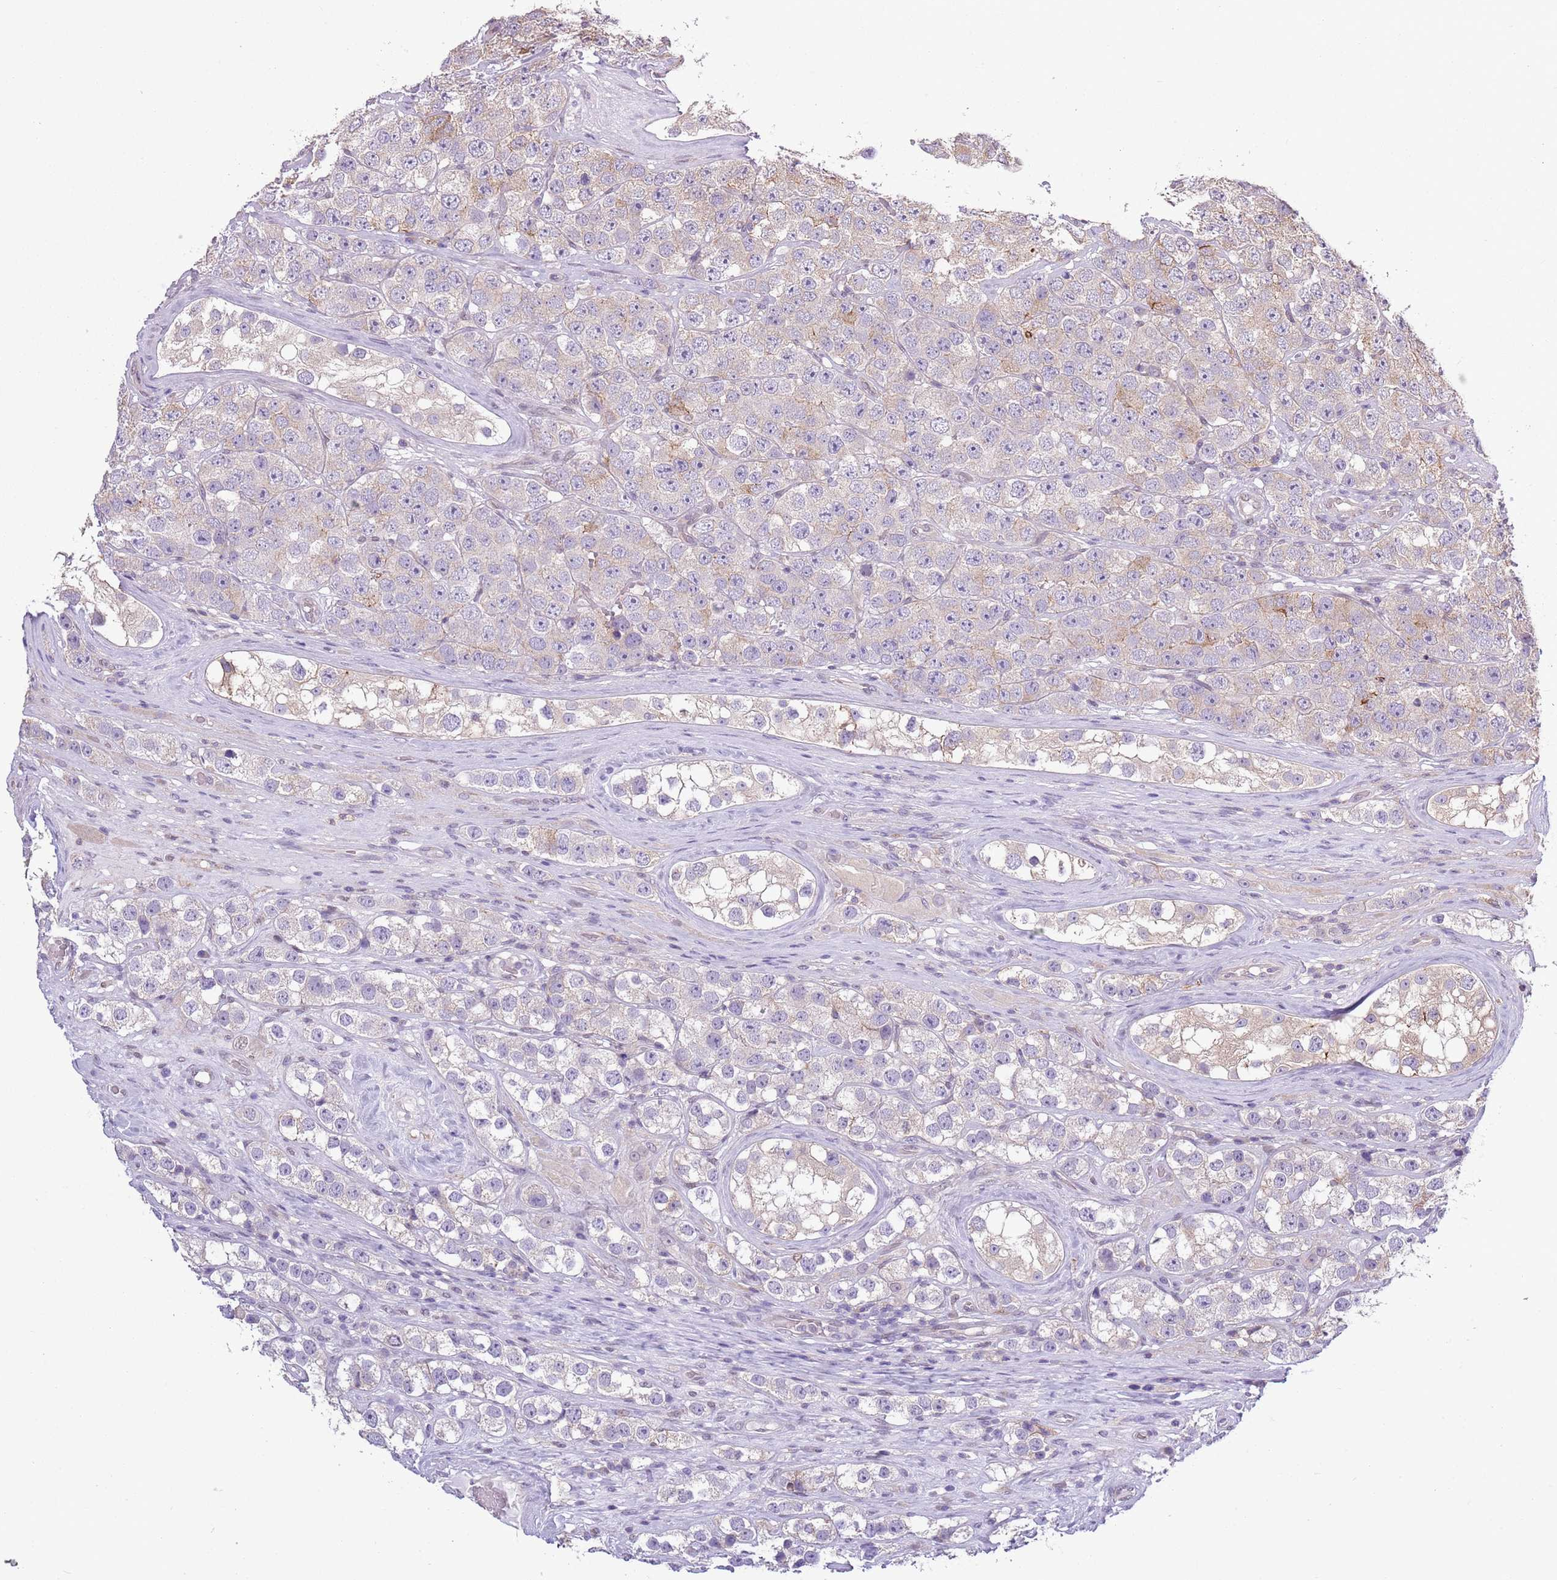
{"staining": {"intensity": "negative", "quantity": "none", "location": "none"}, "tissue": "testis cancer", "cell_type": "Tumor cells", "image_type": "cancer", "snomed": [{"axis": "morphology", "description": "Seminoma, NOS"}, {"axis": "topography", "description": "Testis"}], "caption": "Immunohistochemical staining of seminoma (testis) displays no significant staining in tumor cells. (Stains: DAB immunohistochemistry with hematoxylin counter stain, Microscopy: brightfield microscopy at high magnification).", "gene": "CAPN9", "patient": {"sex": "male", "age": 28}}